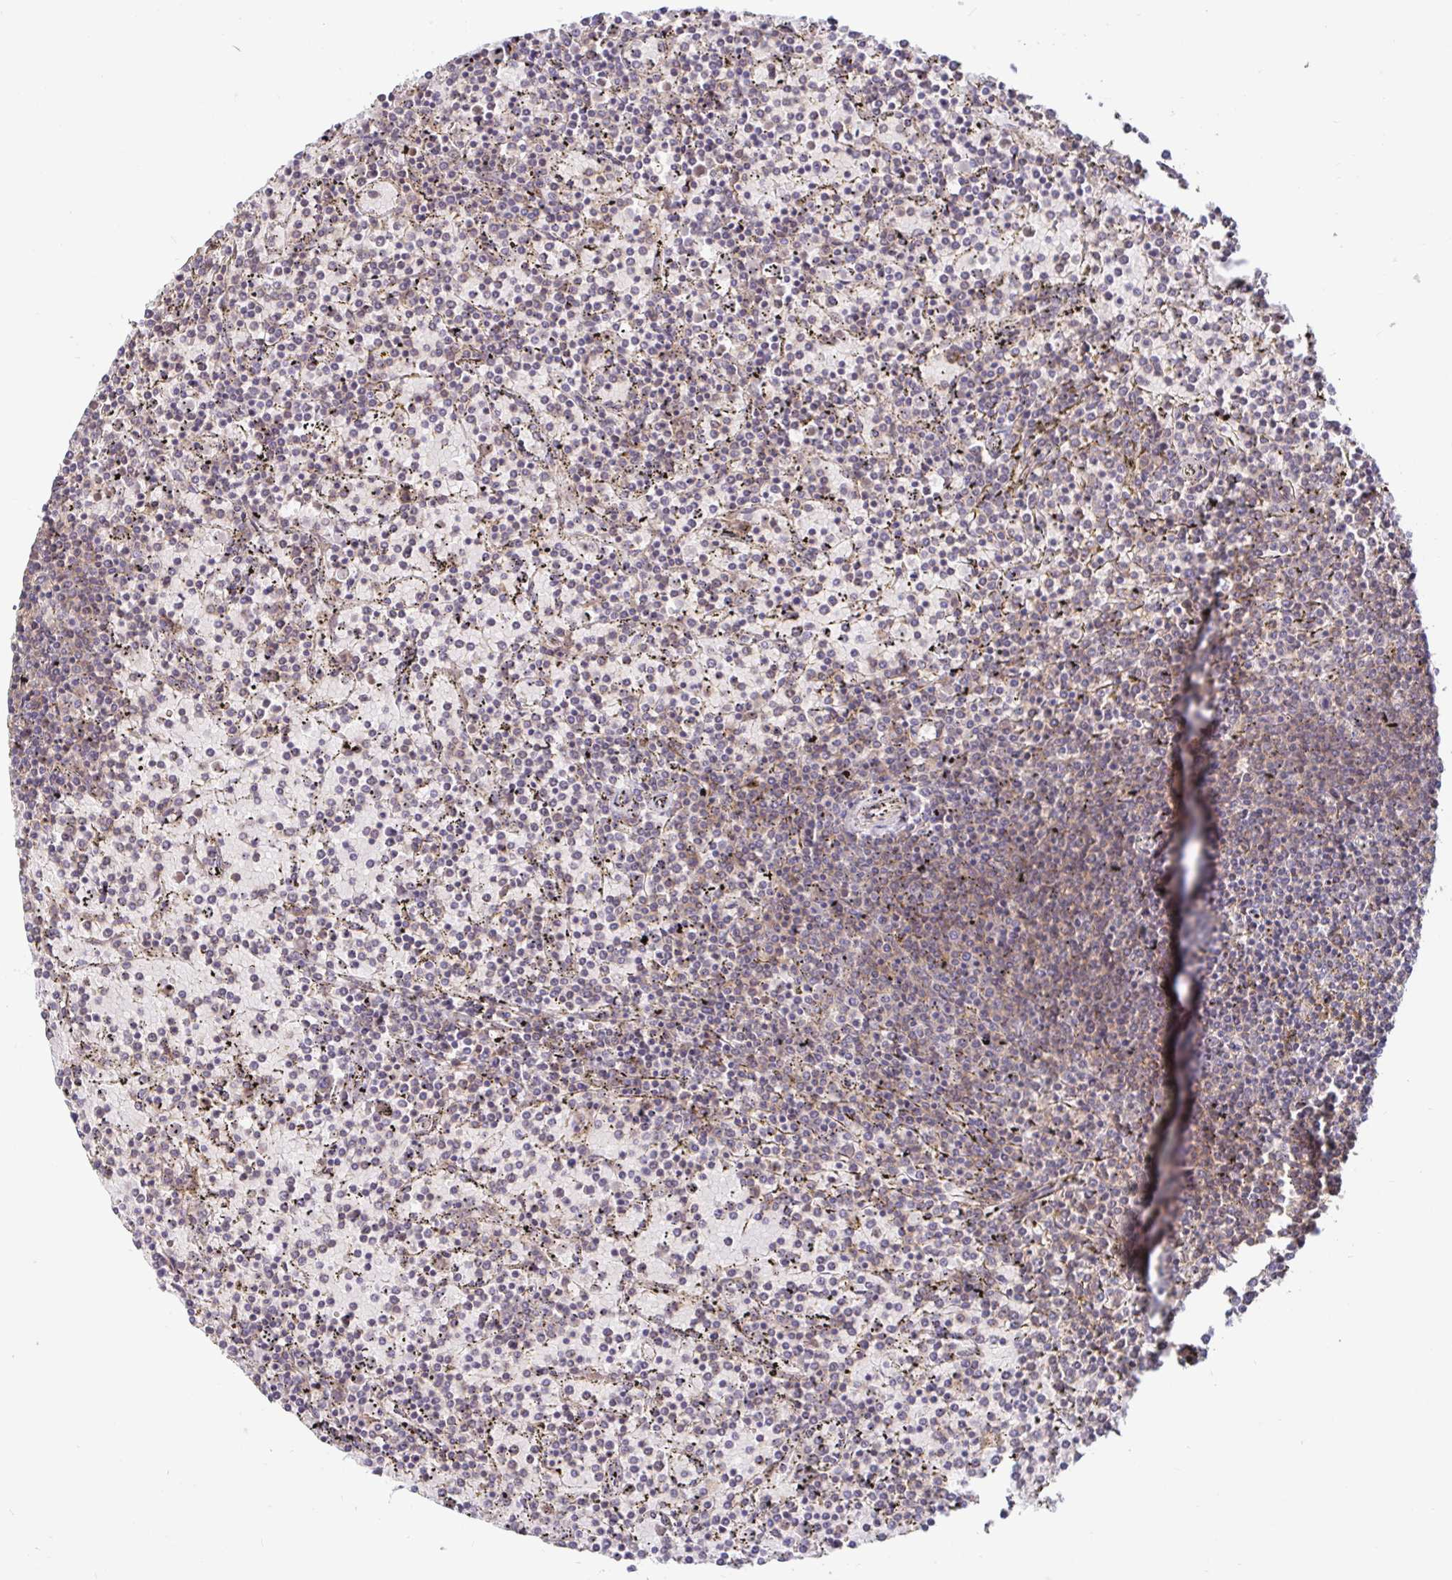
{"staining": {"intensity": "weak", "quantity": "25%-75%", "location": "cytoplasmic/membranous"}, "tissue": "lymphoma", "cell_type": "Tumor cells", "image_type": "cancer", "snomed": [{"axis": "morphology", "description": "Malignant lymphoma, non-Hodgkin's type, Low grade"}, {"axis": "topography", "description": "Spleen"}], "caption": "A low amount of weak cytoplasmic/membranous expression is appreciated in about 25%-75% of tumor cells in low-grade malignant lymphoma, non-Hodgkin's type tissue.", "gene": "LARP1", "patient": {"sex": "female", "age": 77}}